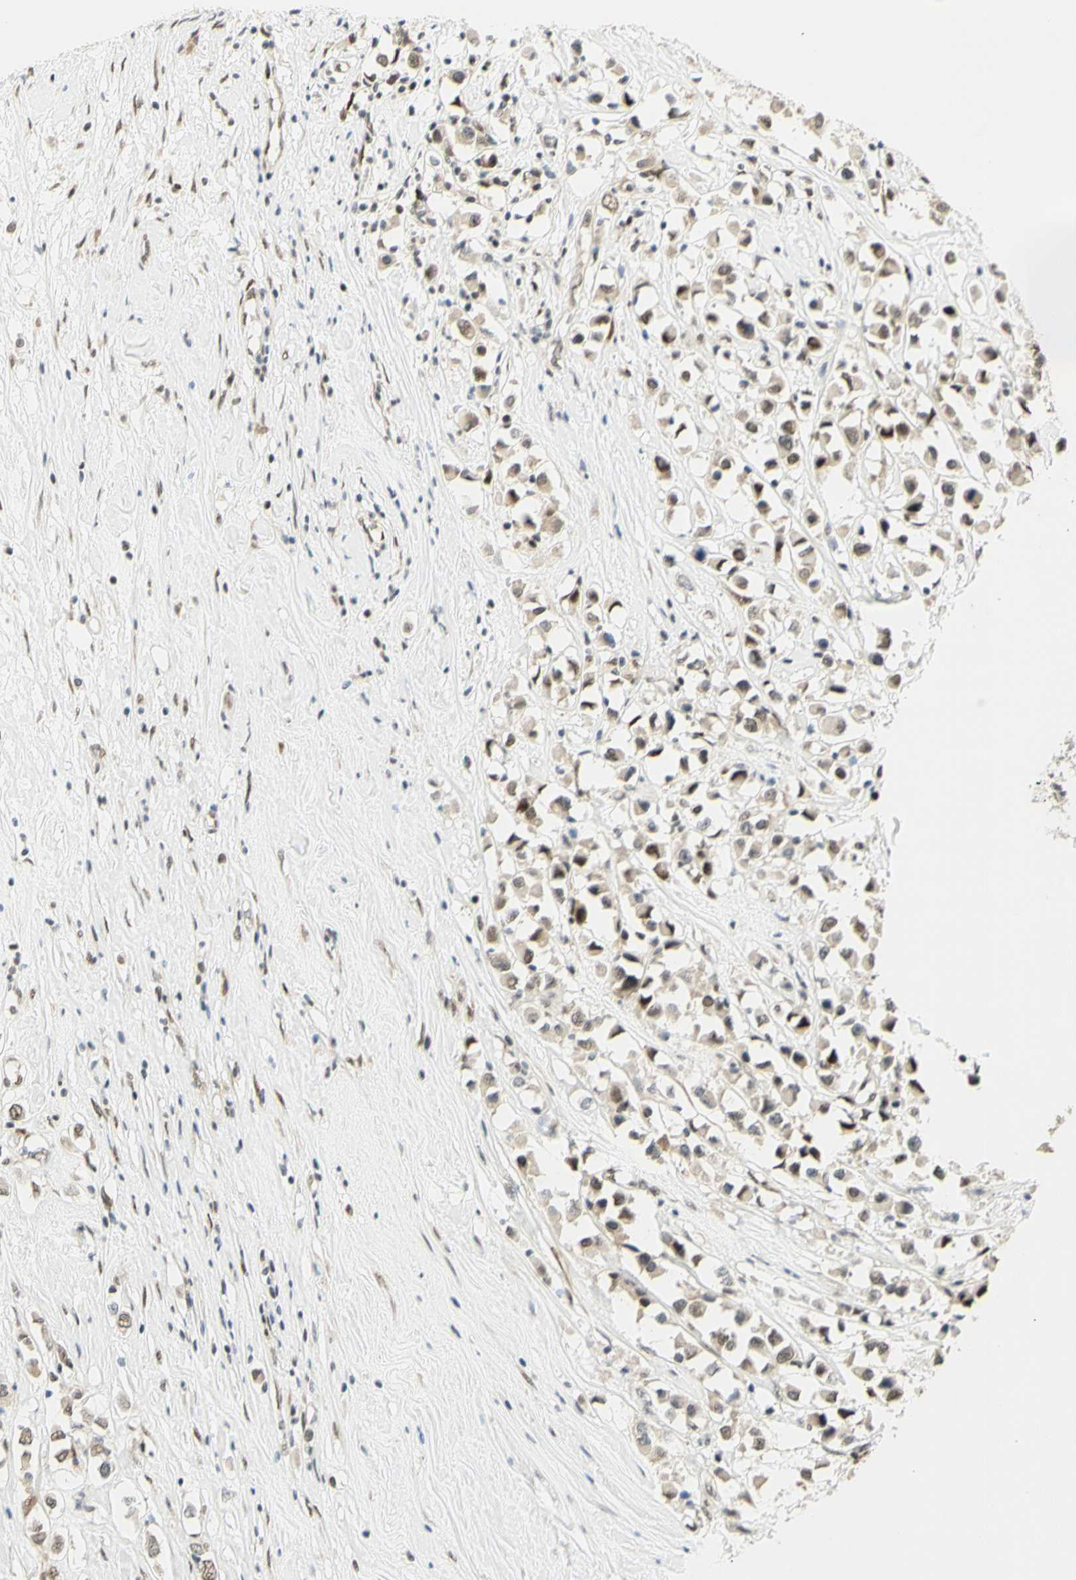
{"staining": {"intensity": "moderate", "quantity": ">75%", "location": "cytoplasmic/membranous,nuclear"}, "tissue": "breast cancer", "cell_type": "Tumor cells", "image_type": "cancer", "snomed": [{"axis": "morphology", "description": "Duct carcinoma"}, {"axis": "topography", "description": "Breast"}], "caption": "This image reveals immunohistochemistry staining of breast cancer, with medium moderate cytoplasmic/membranous and nuclear positivity in approximately >75% of tumor cells.", "gene": "DDX1", "patient": {"sex": "female", "age": 61}}